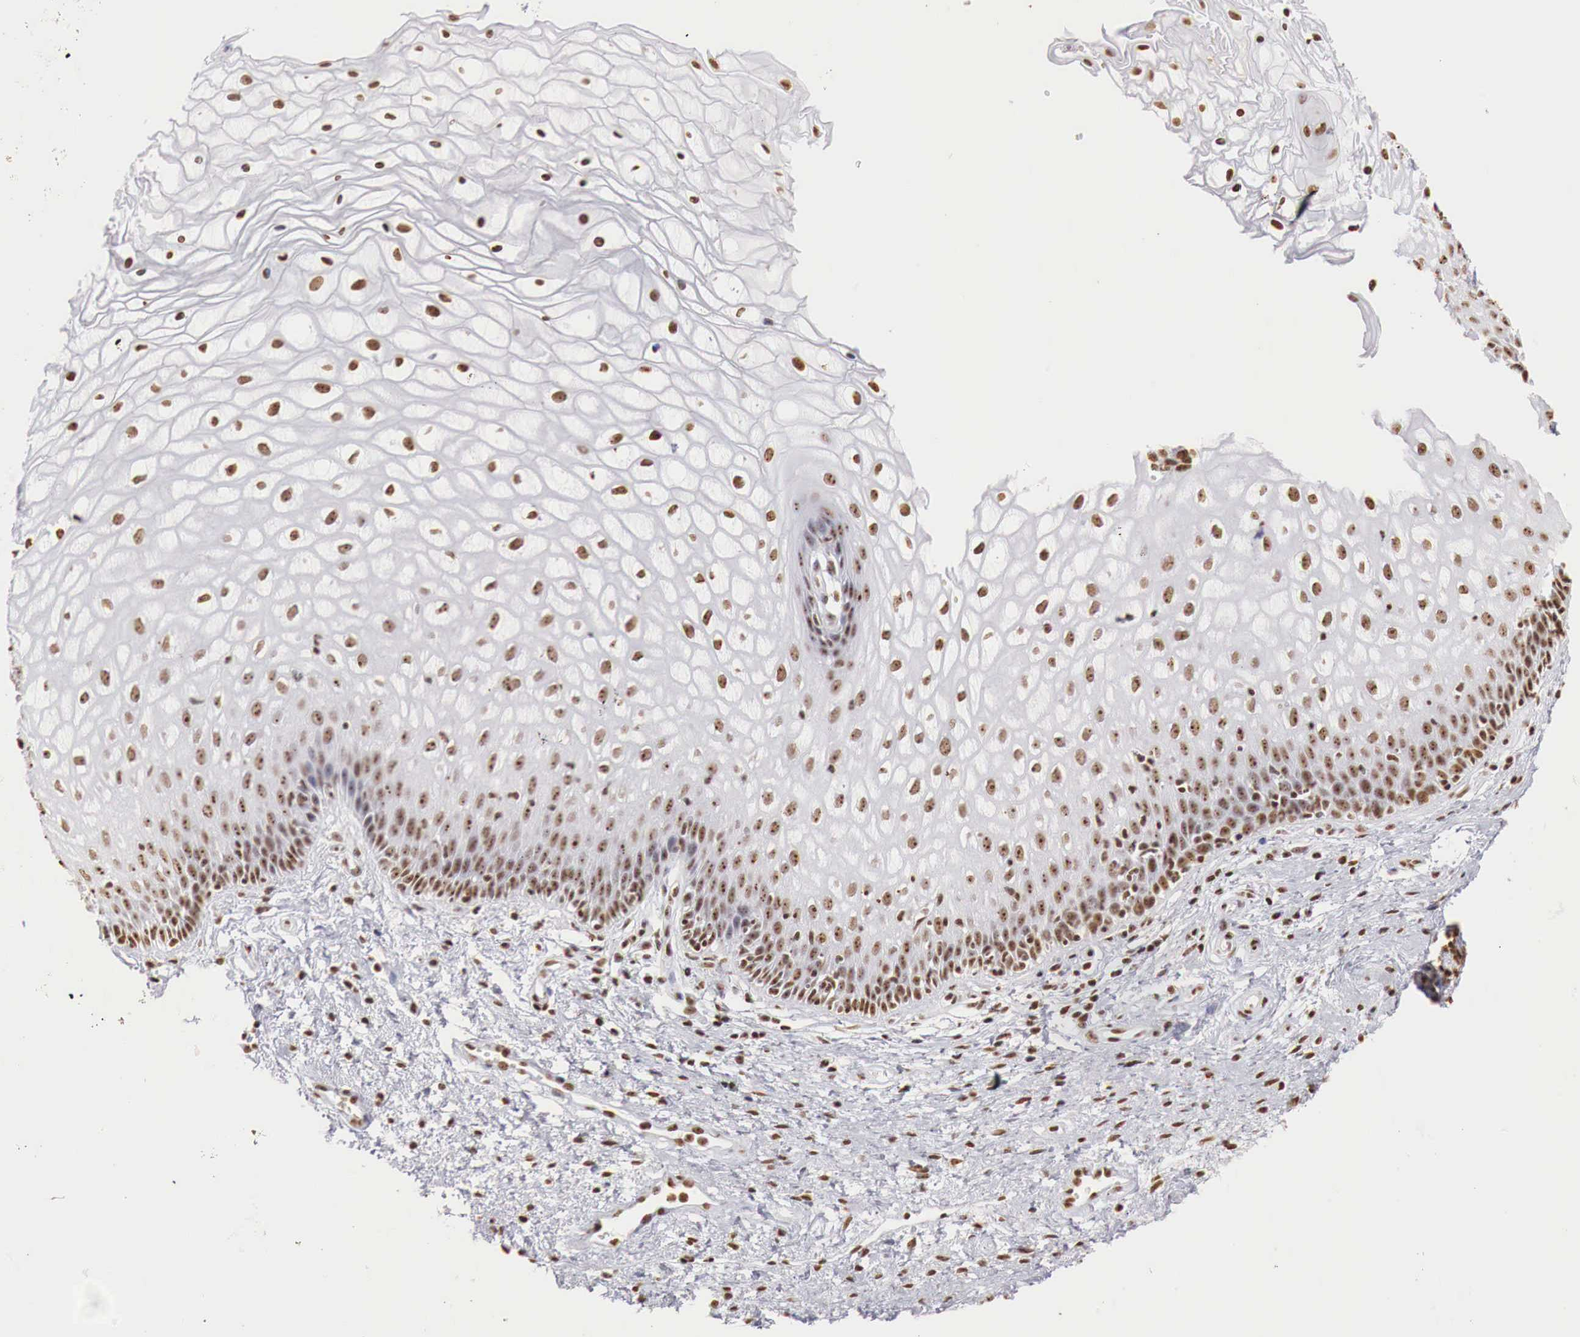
{"staining": {"intensity": "strong", "quantity": ">75%", "location": "nuclear"}, "tissue": "vagina", "cell_type": "Squamous epithelial cells", "image_type": "normal", "snomed": [{"axis": "morphology", "description": "Normal tissue, NOS"}, {"axis": "topography", "description": "Vagina"}], "caption": "A high amount of strong nuclear positivity is appreciated in approximately >75% of squamous epithelial cells in normal vagina.", "gene": "DKC1", "patient": {"sex": "female", "age": 34}}